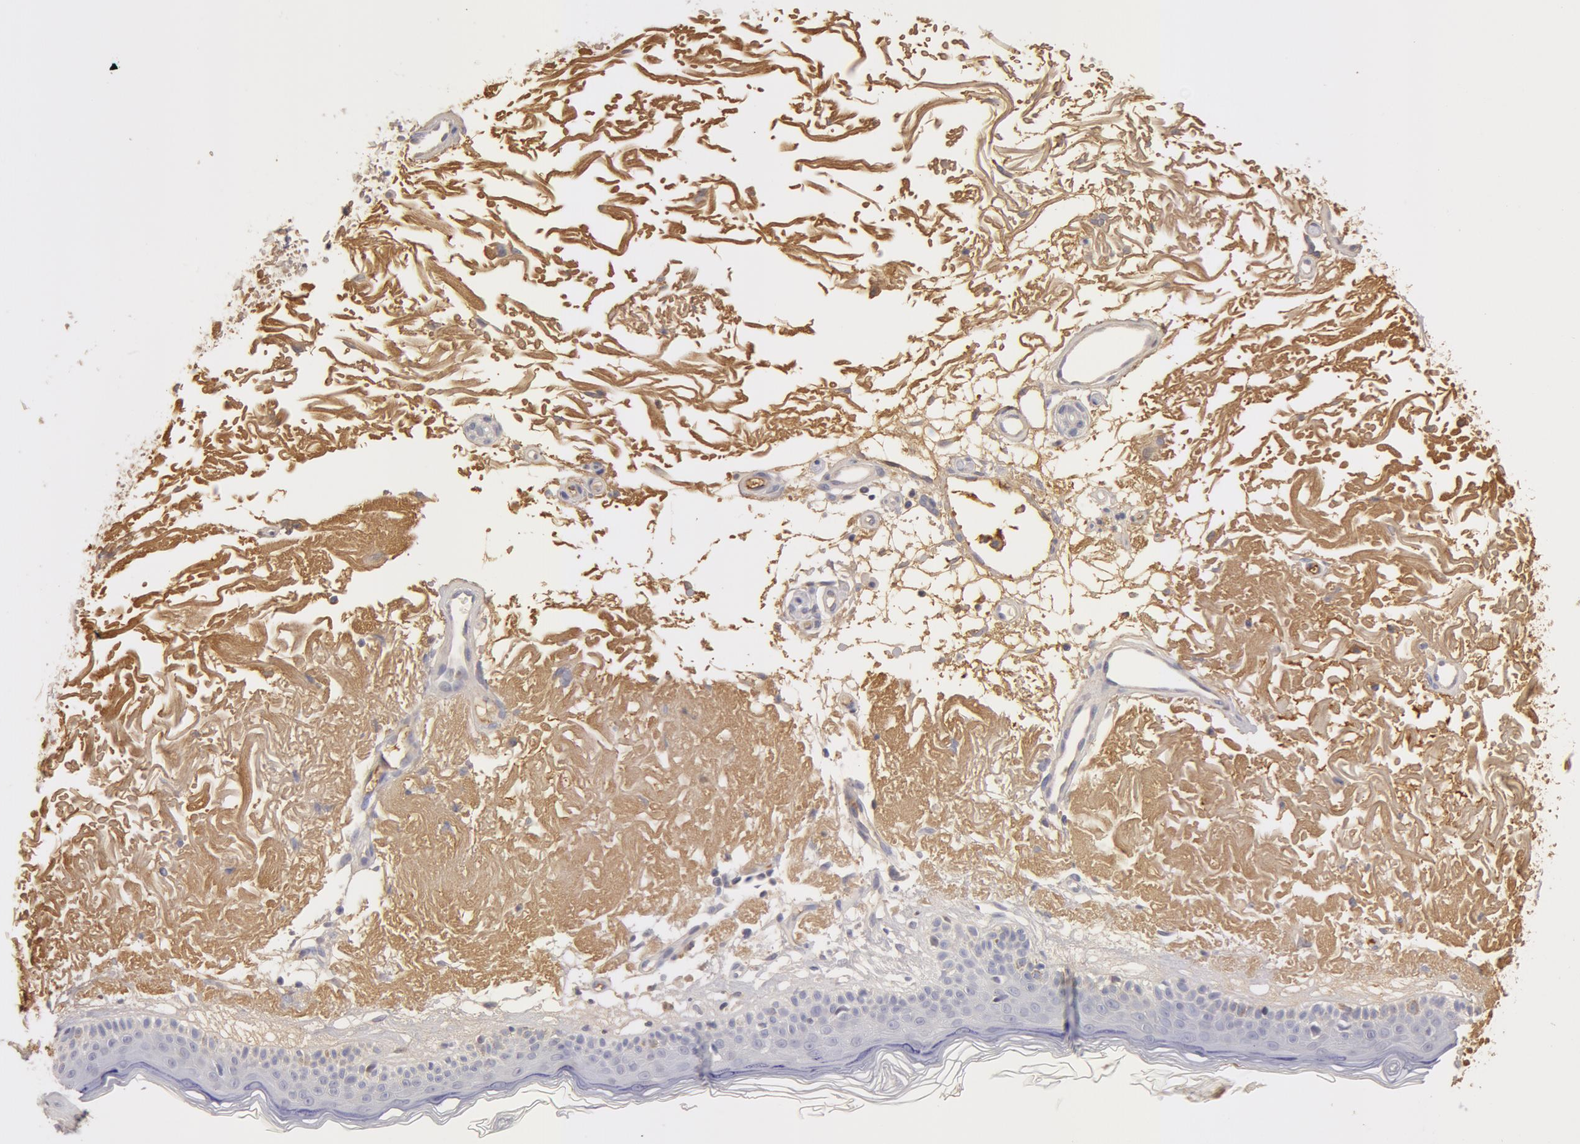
{"staining": {"intensity": "moderate", "quantity": ">75%", "location": "cytoplasmic/membranous"}, "tissue": "skin", "cell_type": "Fibroblasts", "image_type": "normal", "snomed": [{"axis": "morphology", "description": "Normal tissue, NOS"}, {"axis": "topography", "description": "Skin"}], "caption": "IHC image of benign skin: skin stained using immunohistochemistry (IHC) shows medium levels of moderate protein expression localized specifically in the cytoplasmic/membranous of fibroblasts, appearing as a cytoplasmic/membranous brown color.", "gene": "TF", "patient": {"sex": "female", "age": 90}}